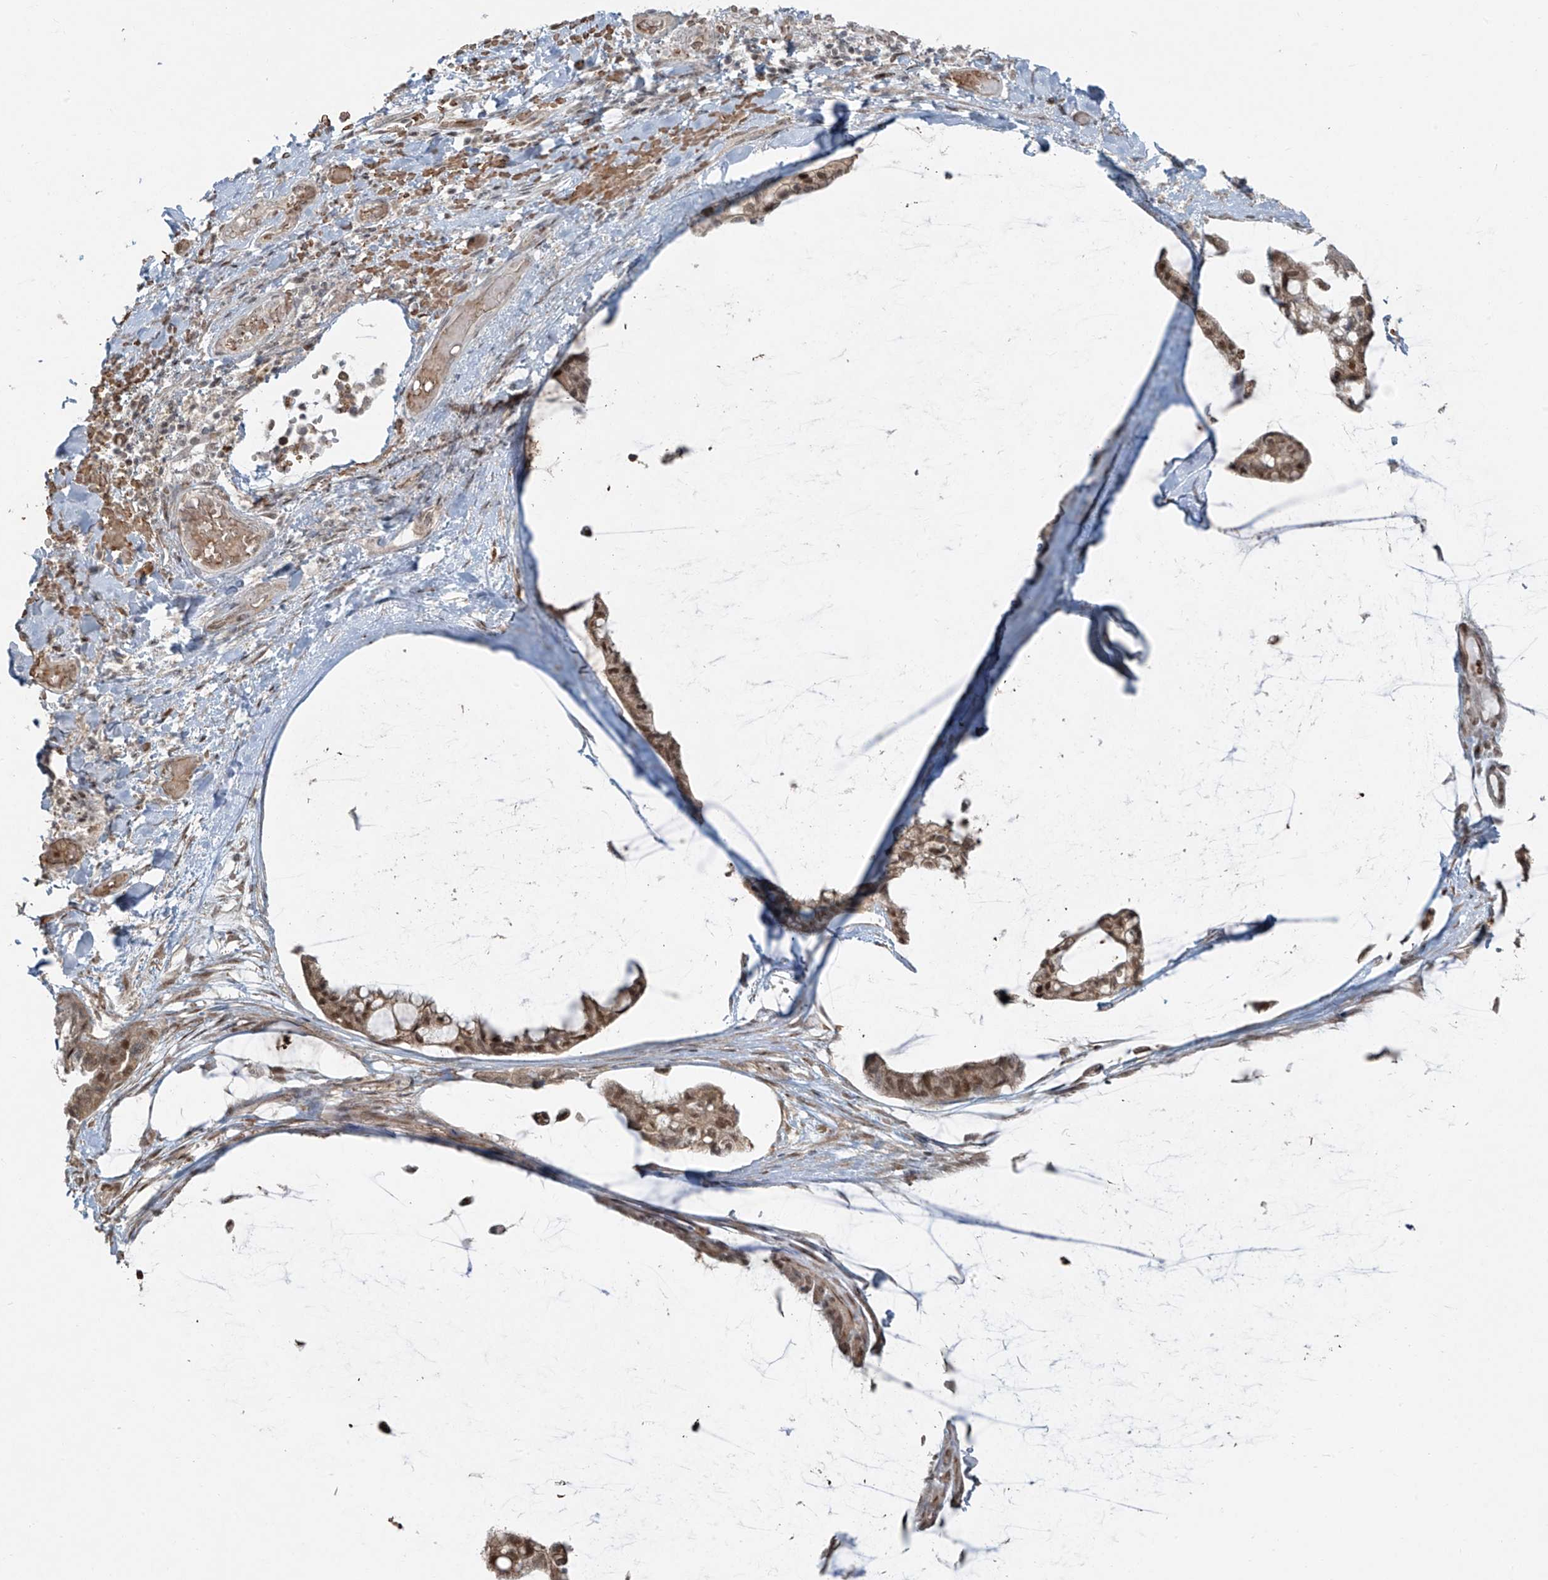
{"staining": {"intensity": "moderate", "quantity": ">75%", "location": "cytoplasmic/membranous,nuclear"}, "tissue": "ovarian cancer", "cell_type": "Tumor cells", "image_type": "cancer", "snomed": [{"axis": "morphology", "description": "Cystadenocarcinoma, mucinous, NOS"}, {"axis": "topography", "description": "Ovary"}], "caption": "The histopathology image demonstrates immunohistochemical staining of ovarian cancer. There is moderate cytoplasmic/membranous and nuclear positivity is appreciated in about >75% of tumor cells. (DAB (3,3'-diaminobenzidine) = brown stain, brightfield microscopy at high magnification).", "gene": "TTC22", "patient": {"sex": "female", "age": 39}}